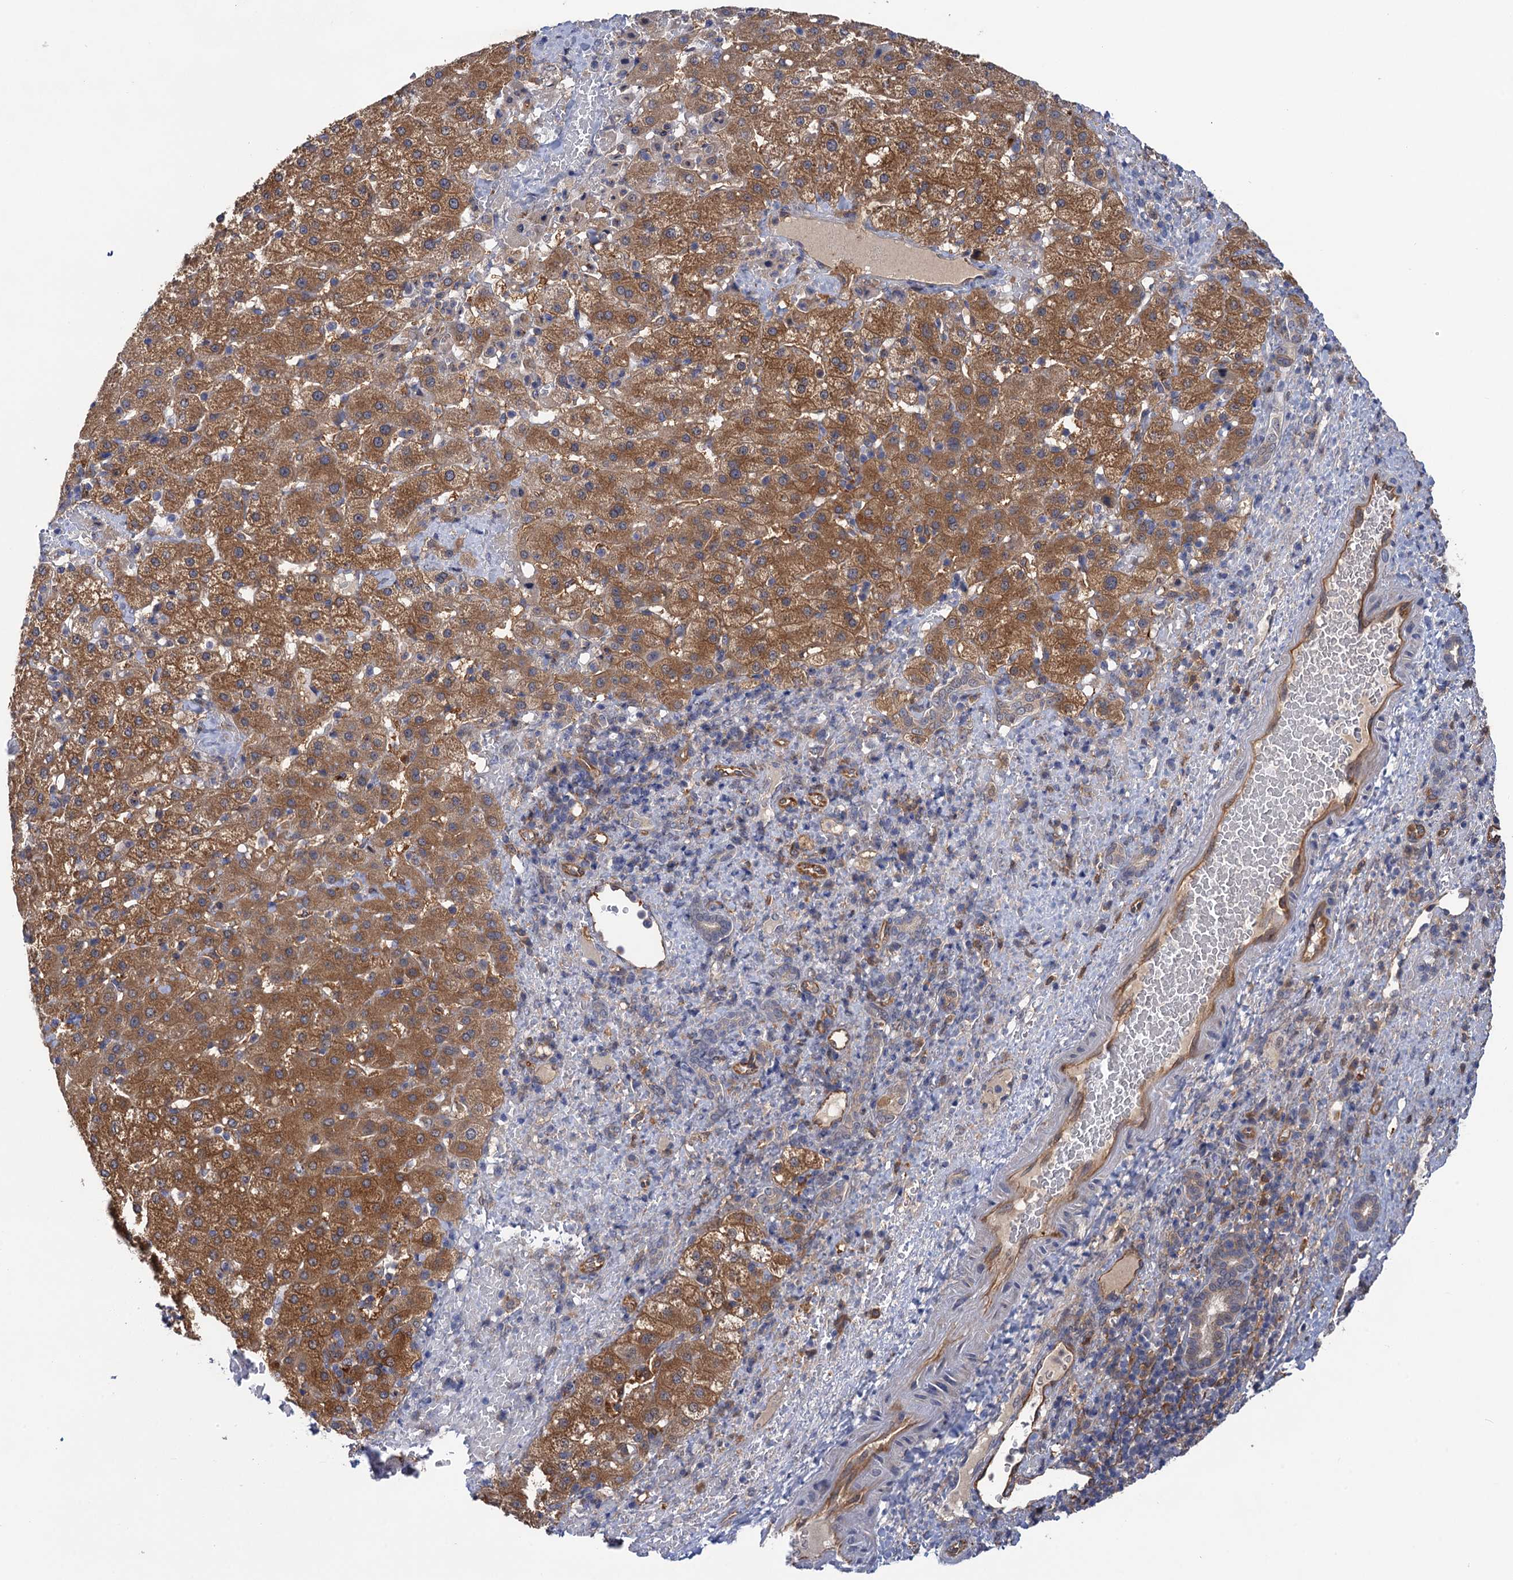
{"staining": {"intensity": "moderate", "quantity": ">75%", "location": "cytoplasmic/membranous"}, "tissue": "liver cancer", "cell_type": "Tumor cells", "image_type": "cancer", "snomed": [{"axis": "morphology", "description": "Normal tissue, NOS"}, {"axis": "morphology", "description": "Carcinoma, Hepatocellular, NOS"}, {"axis": "topography", "description": "Liver"}], "caption": "Protein expression analysis of liver hepatocellular carcinoma displays moderate cytoplasmic/membranous staining in about >75% of tumor cells.", "gene": "NEK8", "patient": {"sex": "male", "age": 57}}